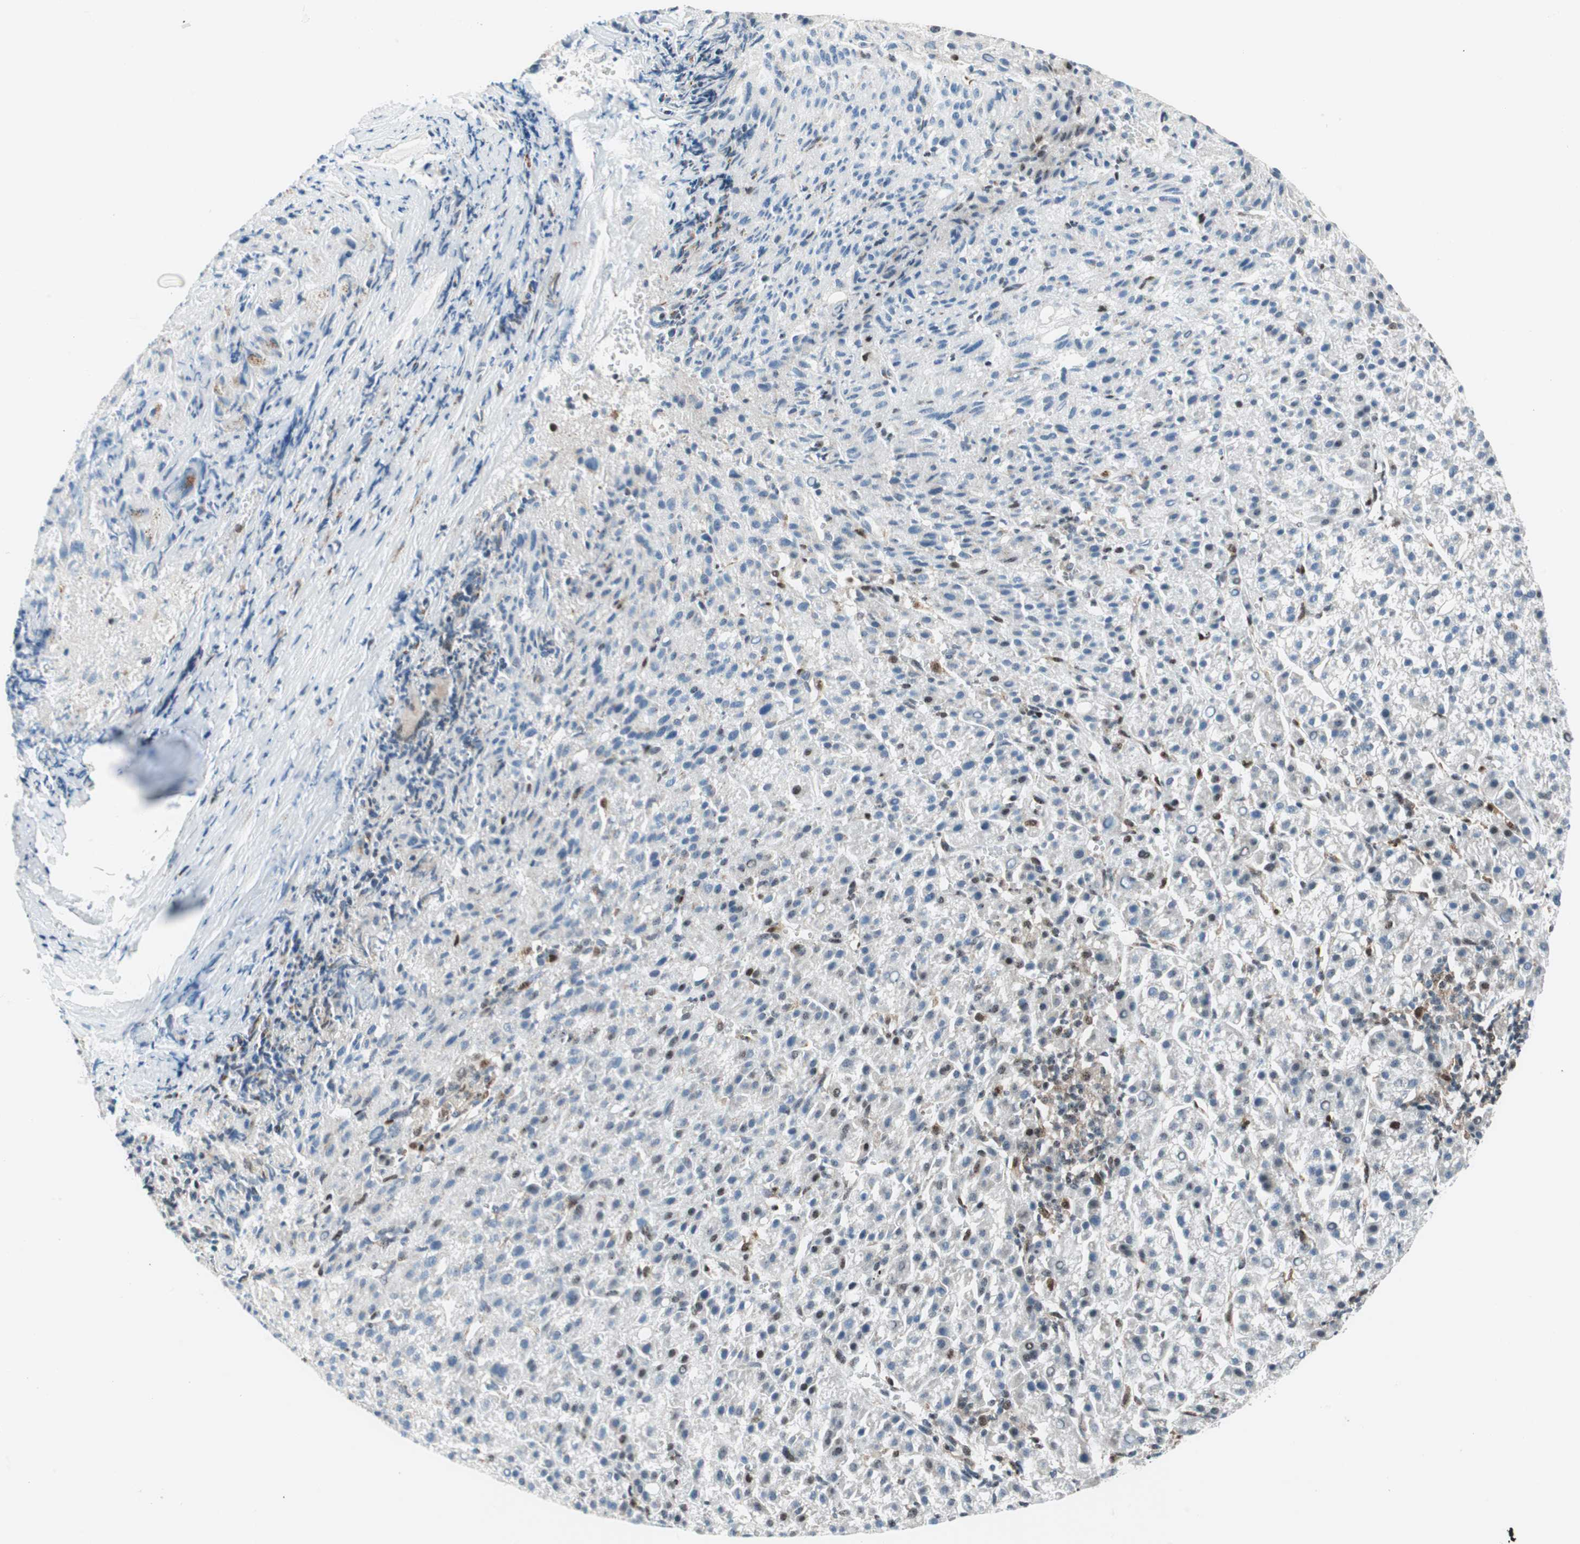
{"staining": {"intensity": "negative", "quantity": "none", "location": "none"}, "tissue": "liver cancer", "cell_type": "Tumor cells", "image_type": "cancer", "snomed": [{"axis": "morphology", "description": "Carcinoma, Hepatocellular, NOS"}, {"axis": "topography", "description": "Liver"}], "caption": "Immunohistochemistry (IHC) of liver hepatocellular carcinoma displays no expression in tumor cells.", "gene": "RGS10", "patient": {"sex": "female", "age": 58}}